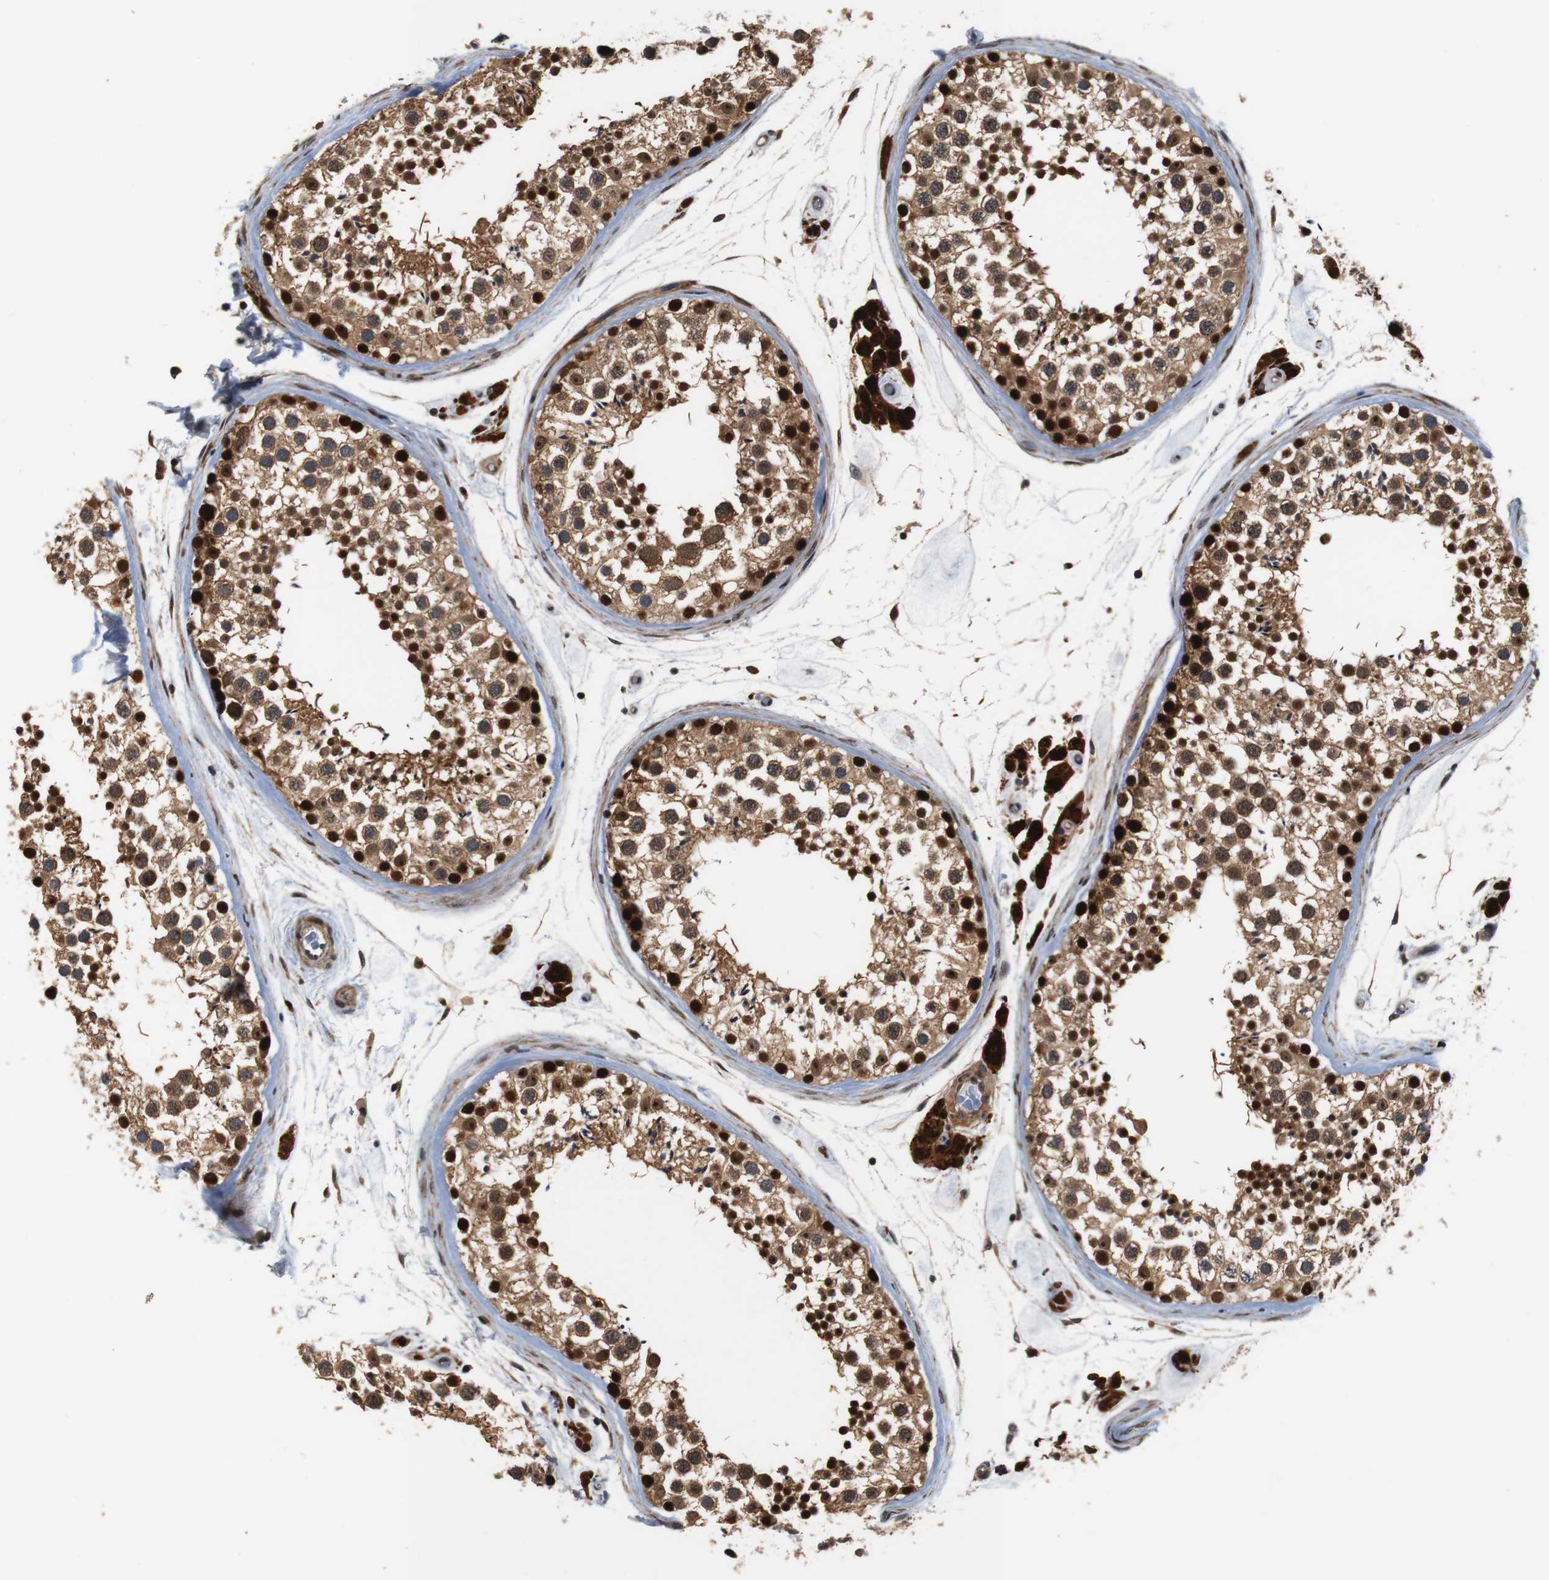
{"staining": {"intensity": "strong", "quantity": ">75%", "location": "cytoplasmic/membranous,nuclear"}, "tissue": "testis", "cell_type": "Cells in seminiferous ducts", "image_type": "normal", "snomed": [{"axis": "morphology", "description": "Normal tissue, NOS"}, {"axis": "topography", "description": "Testis"}], "caption": "Normal testis was stained to show a protein in brown. There is high levels of strong cytoplasmic/membranous,nuclear staining in approximately >75% of cells in seminiferous ducts.", "gene": "LRP4", "patient": {"sex": "male", "age": 46}}